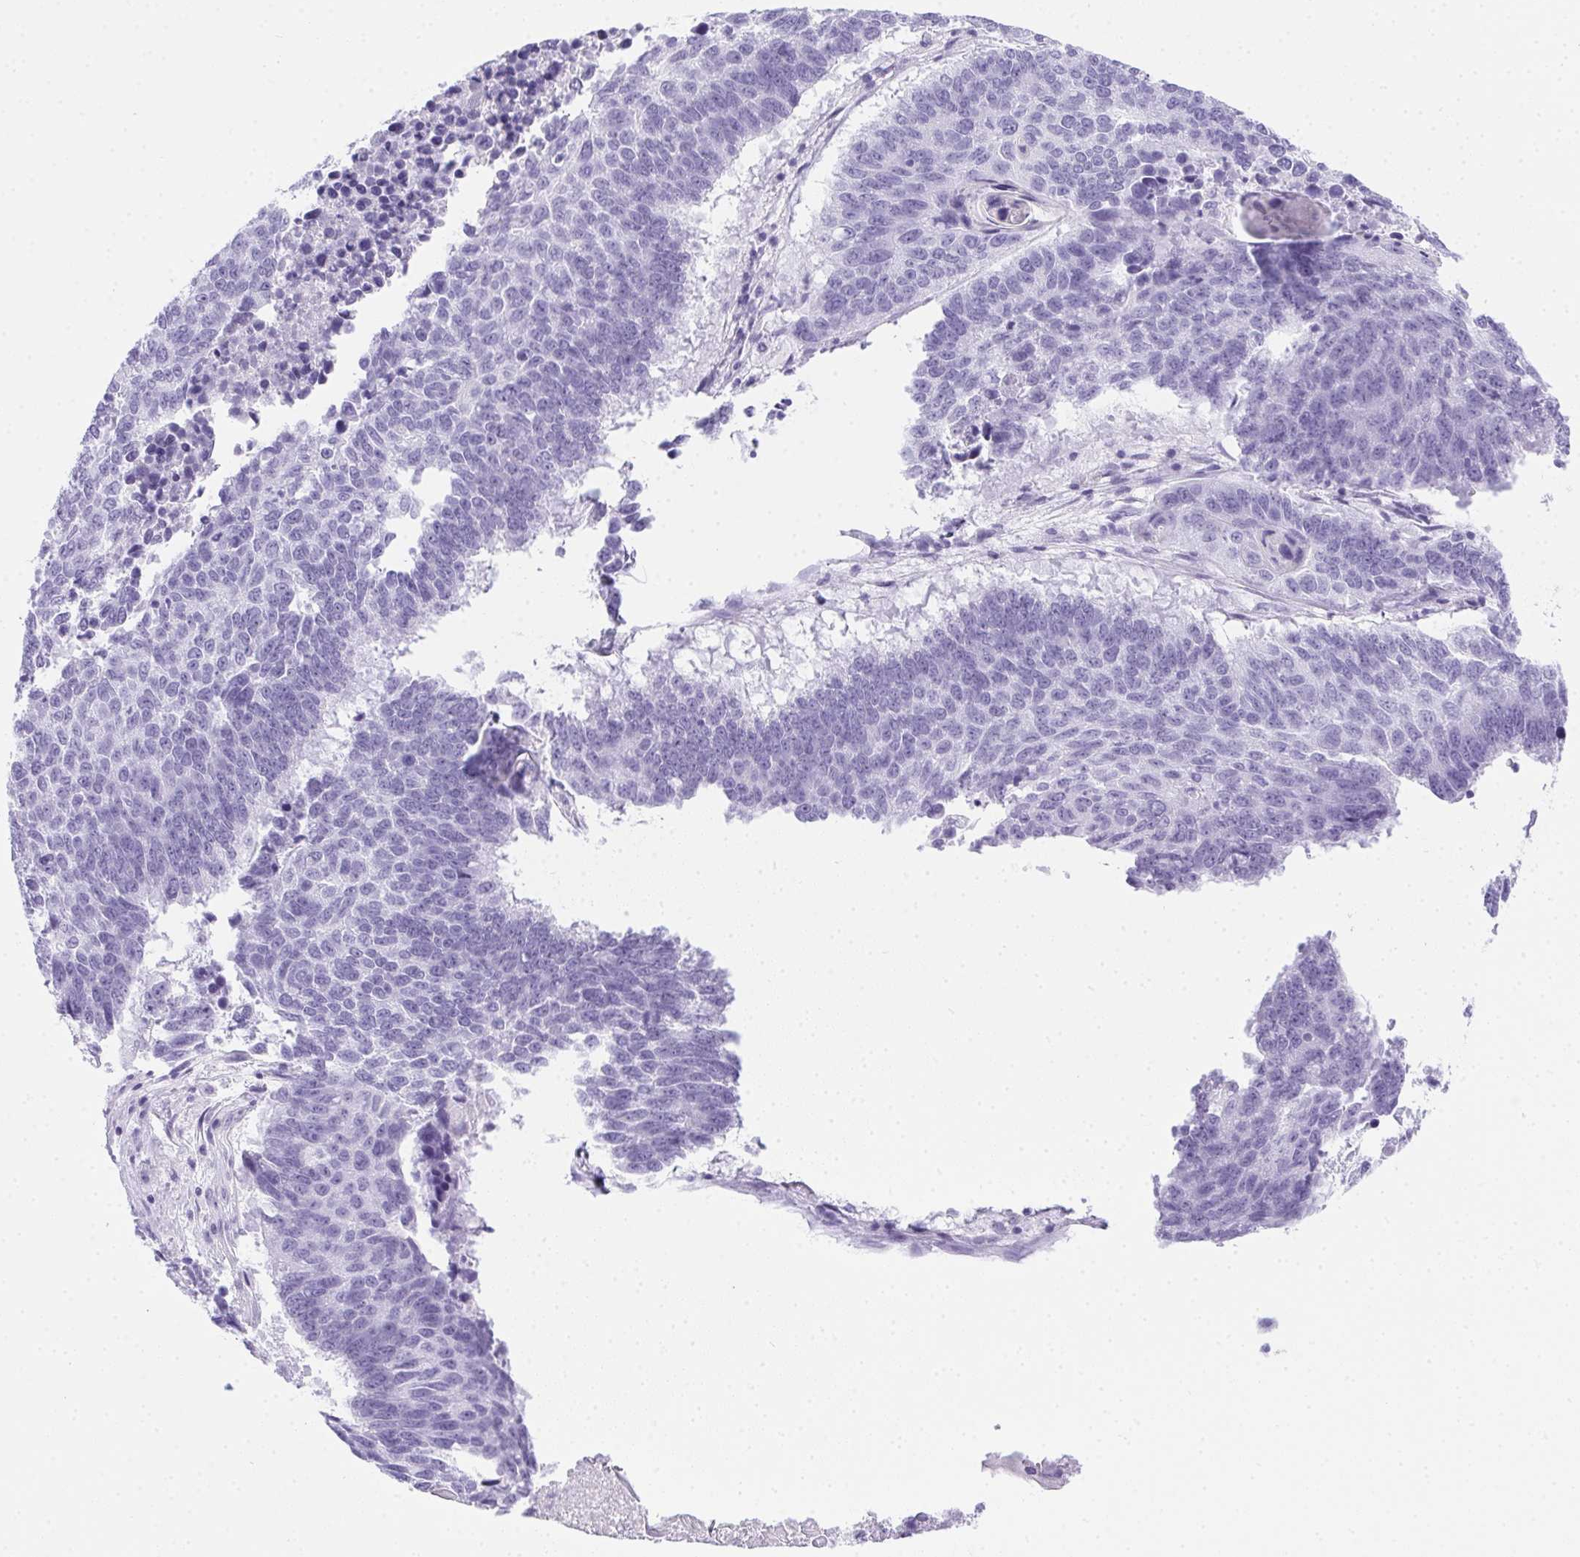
{"staining": {"intensity": "negative", "quantity": "none", "location": "none"}, "tissue": "lung cancer", "cell_type": "Tumor cells", "image_type": "cancer", "snomed": [{"axis": "morphology", "description": "Squamous cell carcinoma, NOS"}, {"axis": "topography", "description": "Lung"}], "caption": "Lung cancer (squamous cell carcinoma) was stained to show a protein in brown. There is no significant positivity in tumor cells.", "gene": "SPACA5B", "patient": {"sex": "male", "age": 73}}